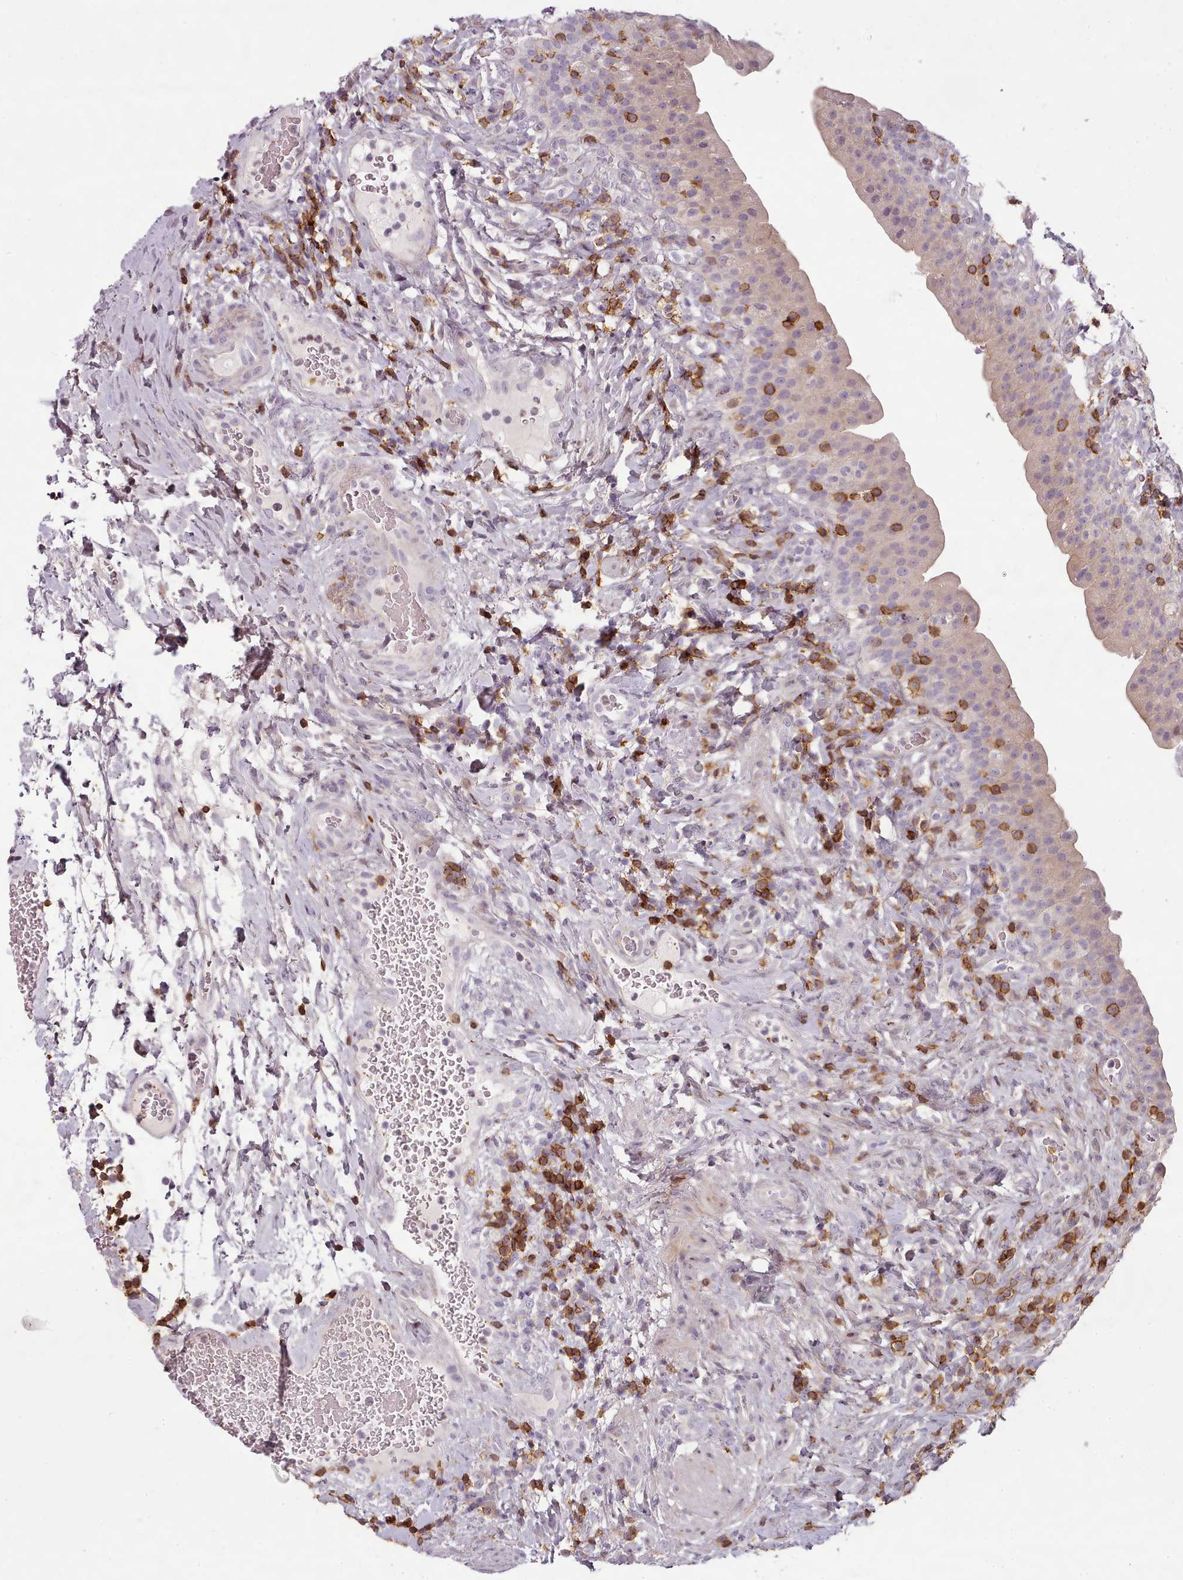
{"staining": {"intensity": "negative", "quantity": "none", "location": "none"}, "tissue": "urinary bladder", "cell_type": "Urothelial cells", "image_type": "normal", "snomed": [{"axis": "morphology", "description": "Normal tissue, NOS"}, {"axis": "morphology", "description": "Inflammation, NOS"}, {"axis": "topography", "description": "Urinary bladder"}], "caption": "DAB (3,3'-diaminobenzidine) immunohistochemical staining of unremarkable urinary bladder exhibits no significant staining in urothelial cells.", "gene": "ZNF583", "patient": {"sex": "male", "age": 64}}